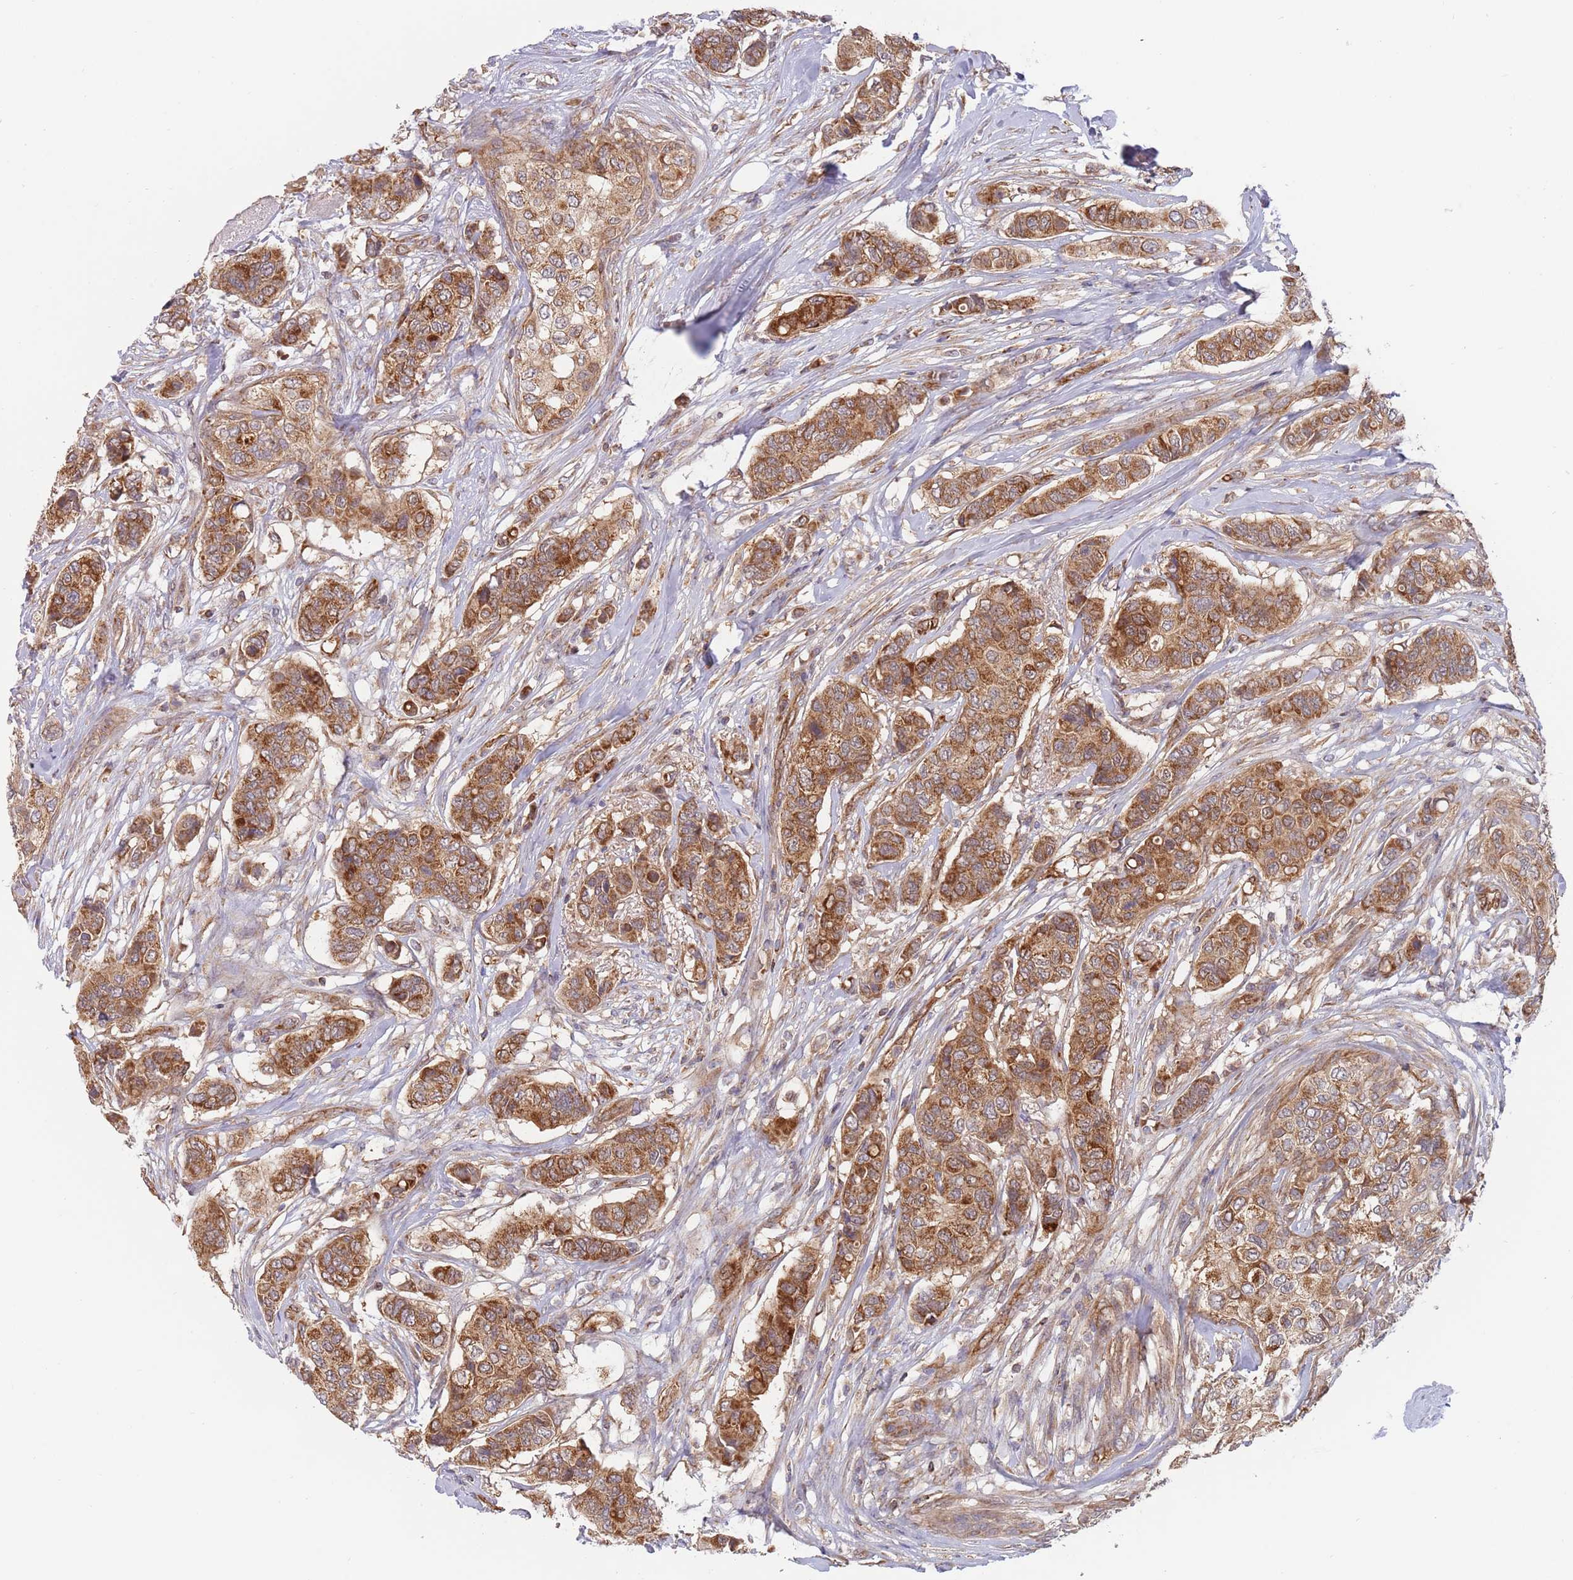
{"staining": {"intensity": "strong", "quantity": ">75%", "location": "cytoplasmic/membranous"}, "tissue": "breast cancer", "cell_type": "Tumor cells", "image_type": "cancer", "snomed": [{"axis": "morphology", "description": "Lobular carcinoma"}, {"axis": "topography", "description": "Breast"}], "caption": "Breast lobular carcinoma tissue displays strong cytoplasmic/membranous staining in about >75% of tumor cells, visualized by immunohistochemistry. The staining was performed using DAB to visualize the protein expression in brown, while the nuclei were stained in blue with hematoxylin (Magnification: 20x).", "gene": "GUK1", "patient": {"sex": "female", "age": 51}}